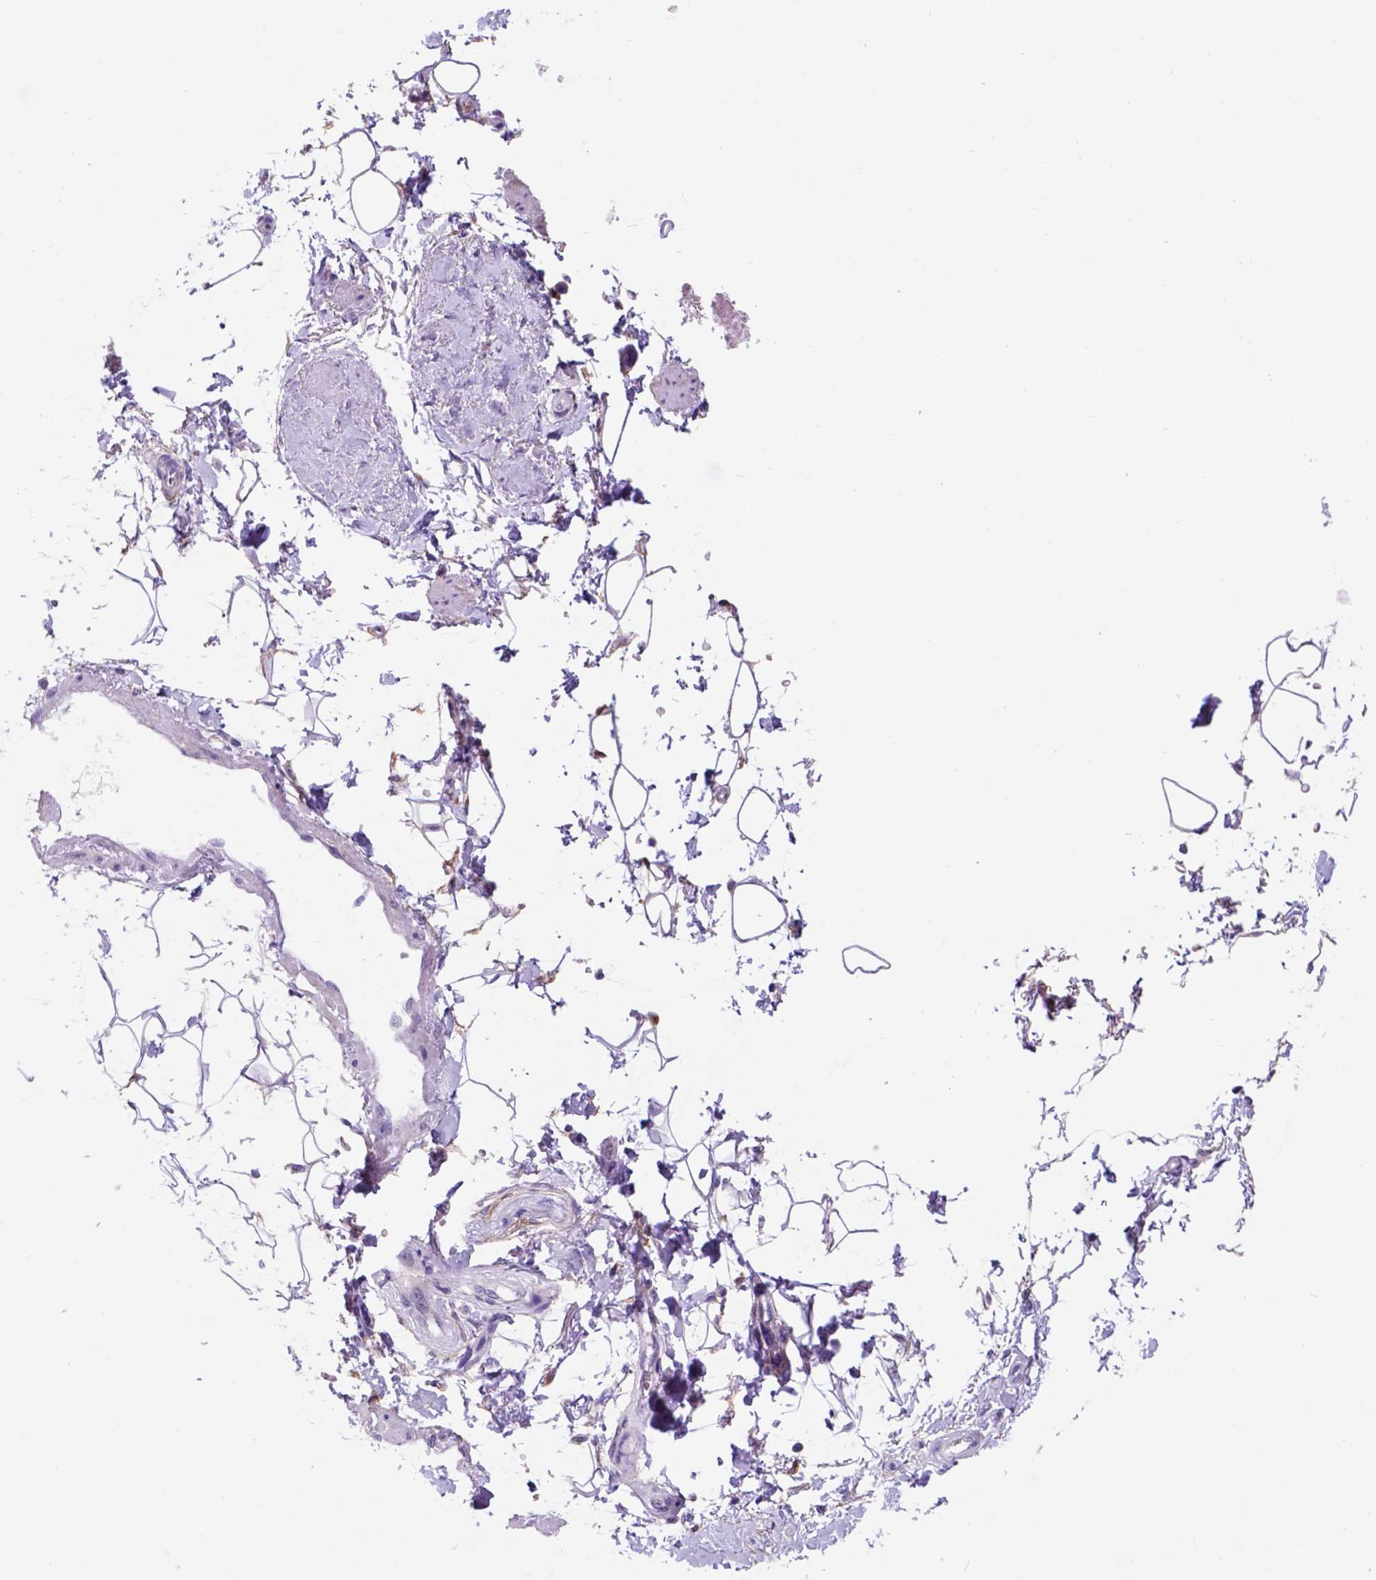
{"staining": {"intensity": "negative", "quantity": "none", "location": "none"}, "tissue": "adipose tissue", "cell_type": "Adipocytes", "image_type": "normal", "snomed": [{"axis": "morphology", "description": "Normal tissue, NOS"}, {"axis": "topography", "description": "Anal"}, {"axis": "topography", "description": "Peripheral nerve tissue"}], "caption": "Adipose tissue stained for a protein using immunohistochemistry reveals no positivity adipocytes.", "gene": "EGFR", "patient": {"sex": "male", "age": 51}}